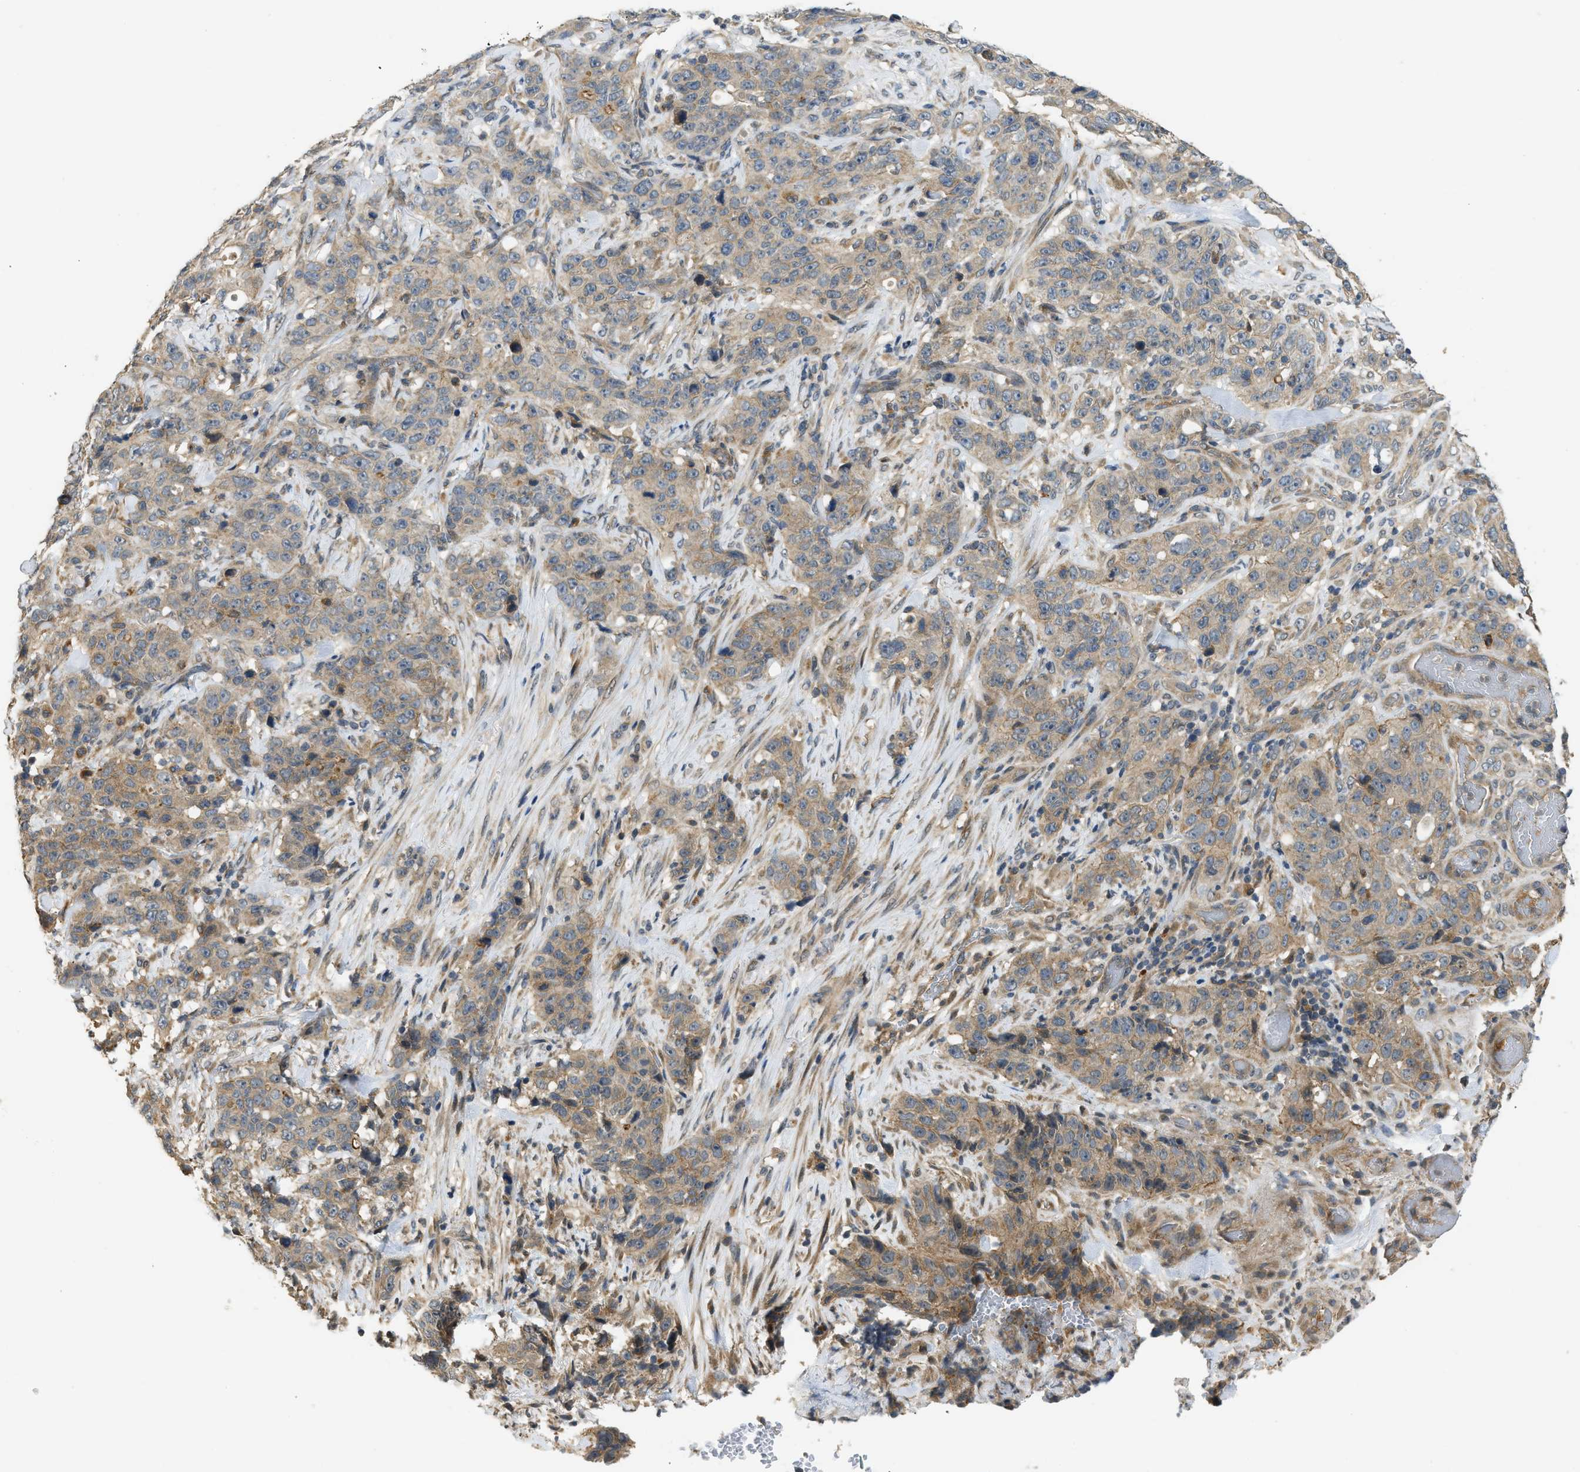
{"staining": {"intensity": "weak", "quantity": ">75%", "location": "cytoplasmic/membranous"}, "tissue": "stomach cancer", "cell_type": "Tumor cells", "image_type": "cancer", "snomed": [{"axis": "morphology", "description": "Adenocarcinoma, NOS"}, {"axis": "topography", "description": "Stomach"}], "caption": "Tumor cells reveal low levels of weak cytoplasmic/membranous staining in about >75% of cells in adenocarcinoma (stomach).", "gene": "ADCY8", "patient": {"sex": "male", "age": 48}}